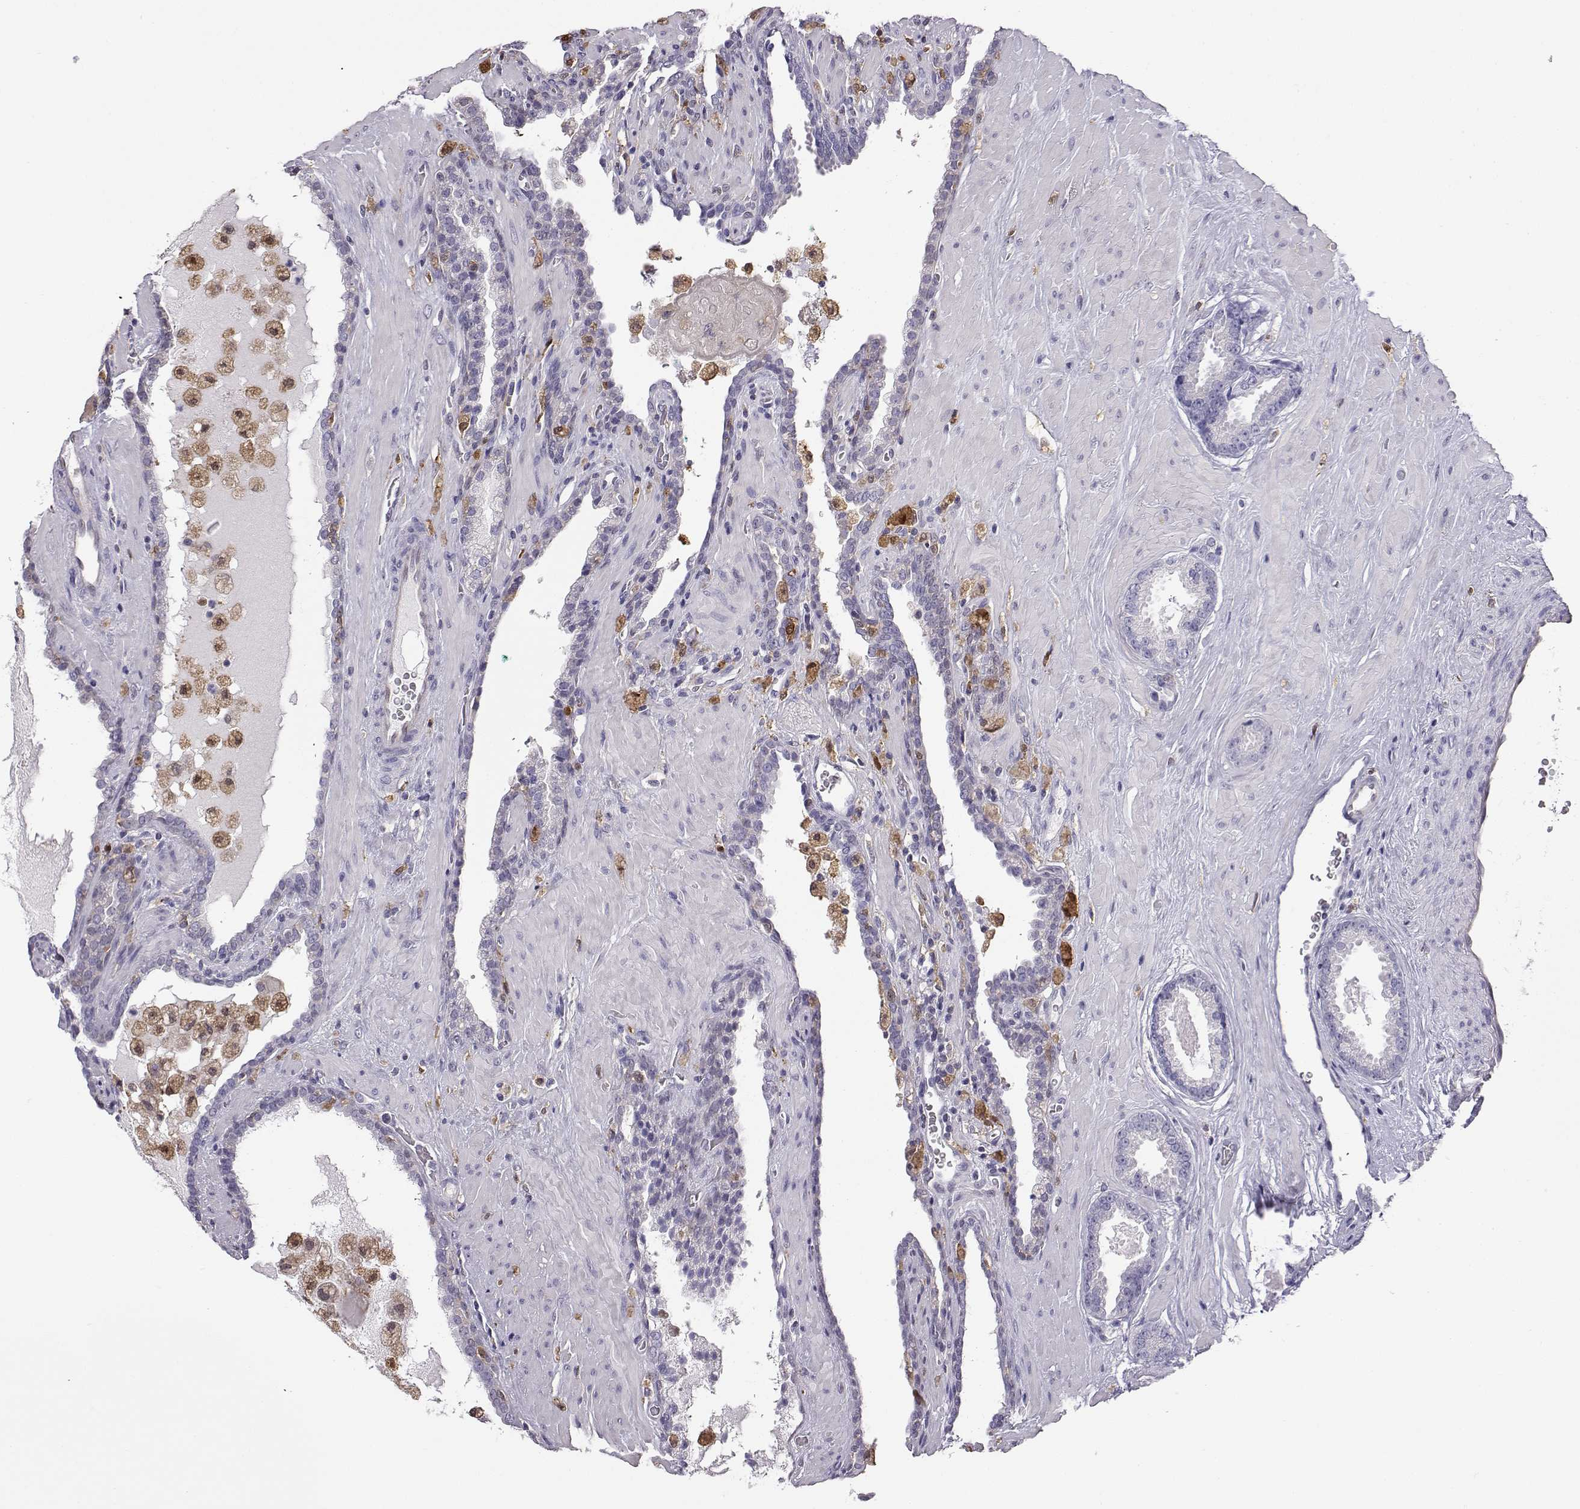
{"staining": {"intensity": "negative", "quantity": "none", "location": "none"}, "tissue": "prostate cancer", "cell_type": "Tumor cells", "image_type": "cancer", "snomed": [{"axis": "morphology", "description": "Adenocarcinoma, Low grade"}, {"axis": "topography", "description": "Prostate"}], "caption": "The histopathology image displays no significant expression in tumor cells of low-grade adenocarcinoma (prostate).", "gene": "AKR1B1", "patient": {"sex": "male", "age": 62}}